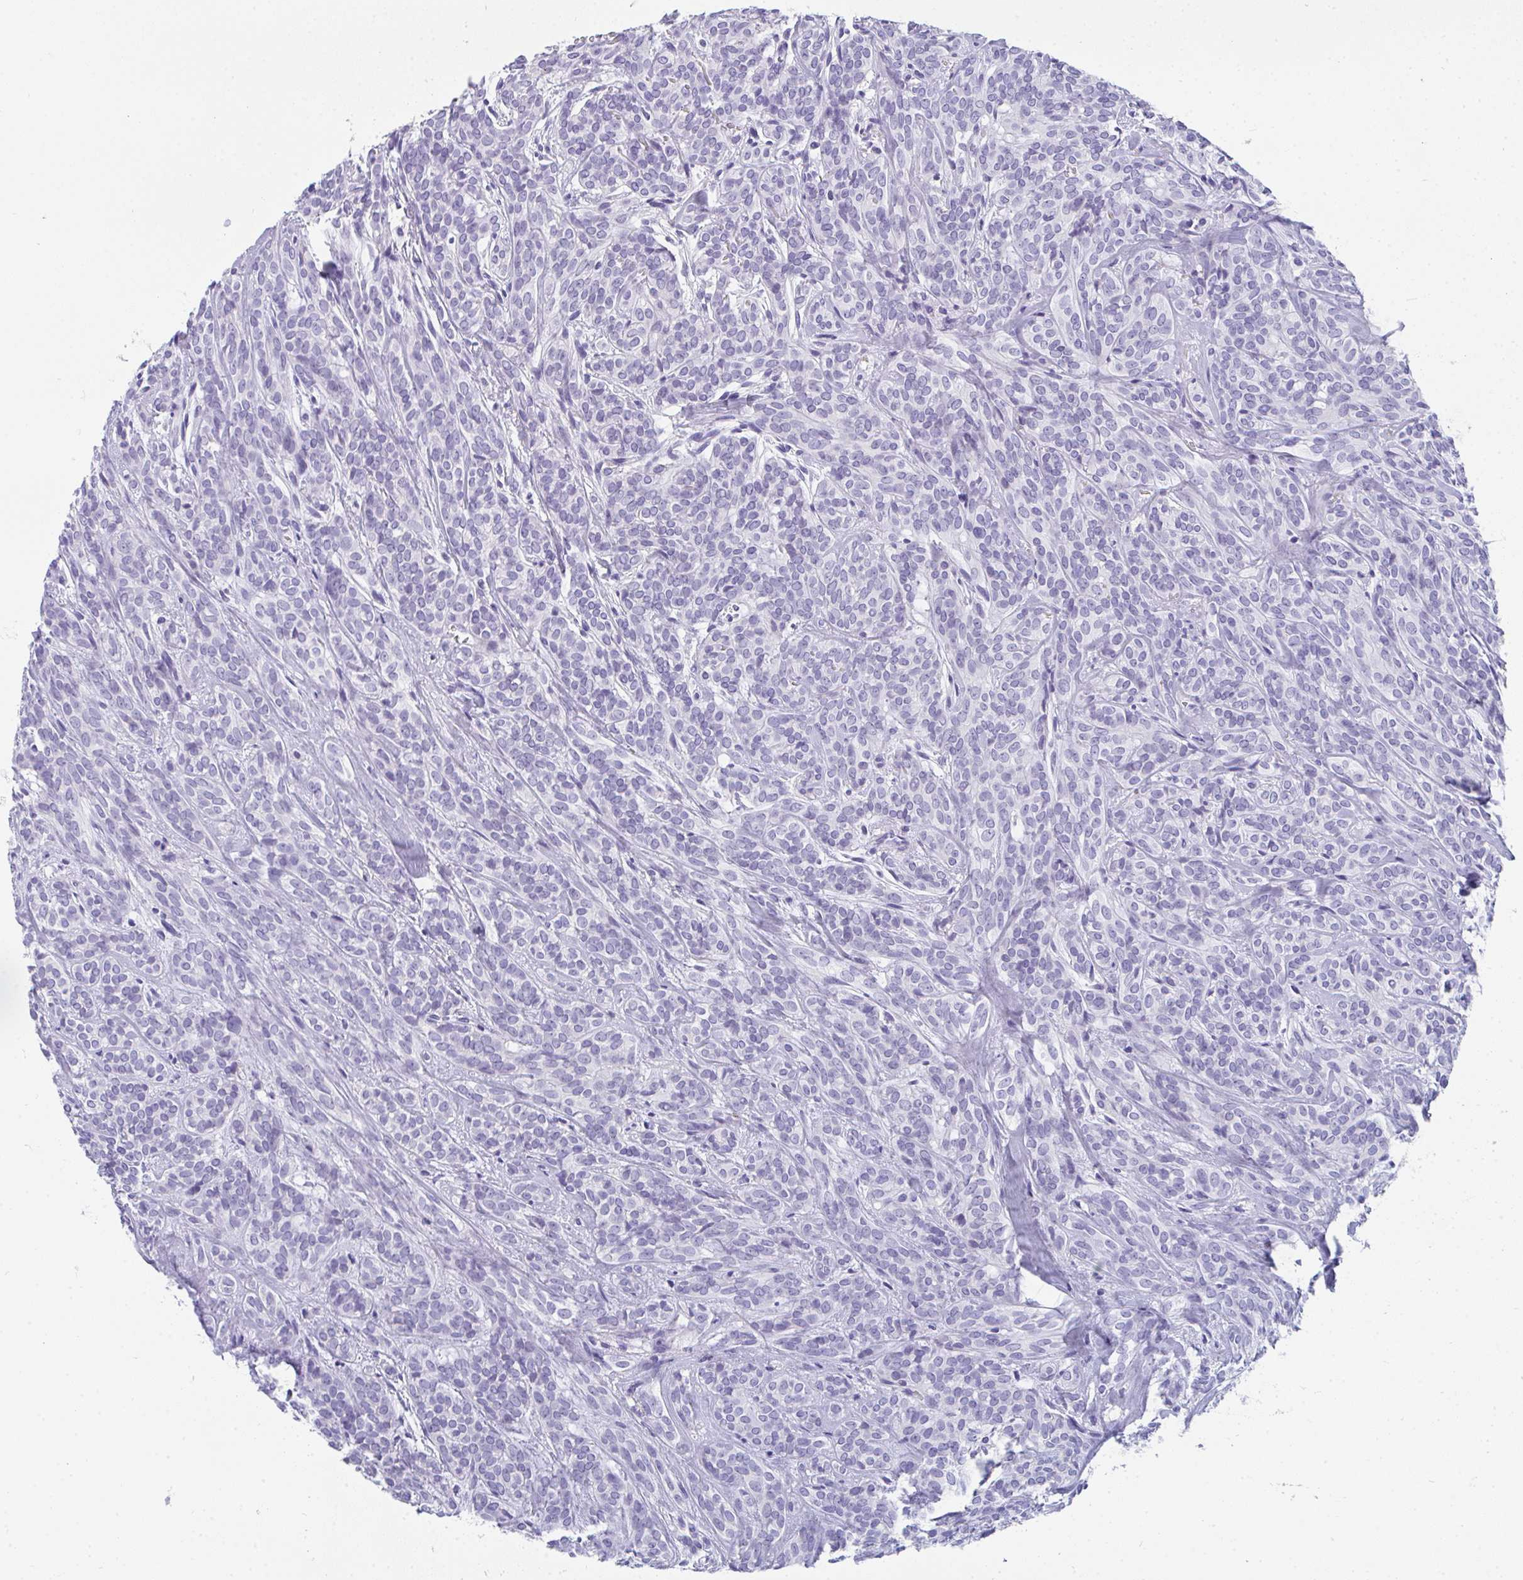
{"staining": {"intensity": "negative", "quantity": "none", "location": "none"}, "tissue": "head and neck cancer", "cell_type": "Tumor cells", "image_type": "cancer", "snomed": [{"axis": "morphology", "description": "Adenocarcinoma, NOS"}, {"axis": "topography", "description": "Head-Neck"}], "caption": "DAB immunohistochemical staining of human adenocarcinoma (head and neck) demonstrates no significant staining in tumor cells.", "gene": "TTC30B", "patient": {"sex": "female", "age": 57}}